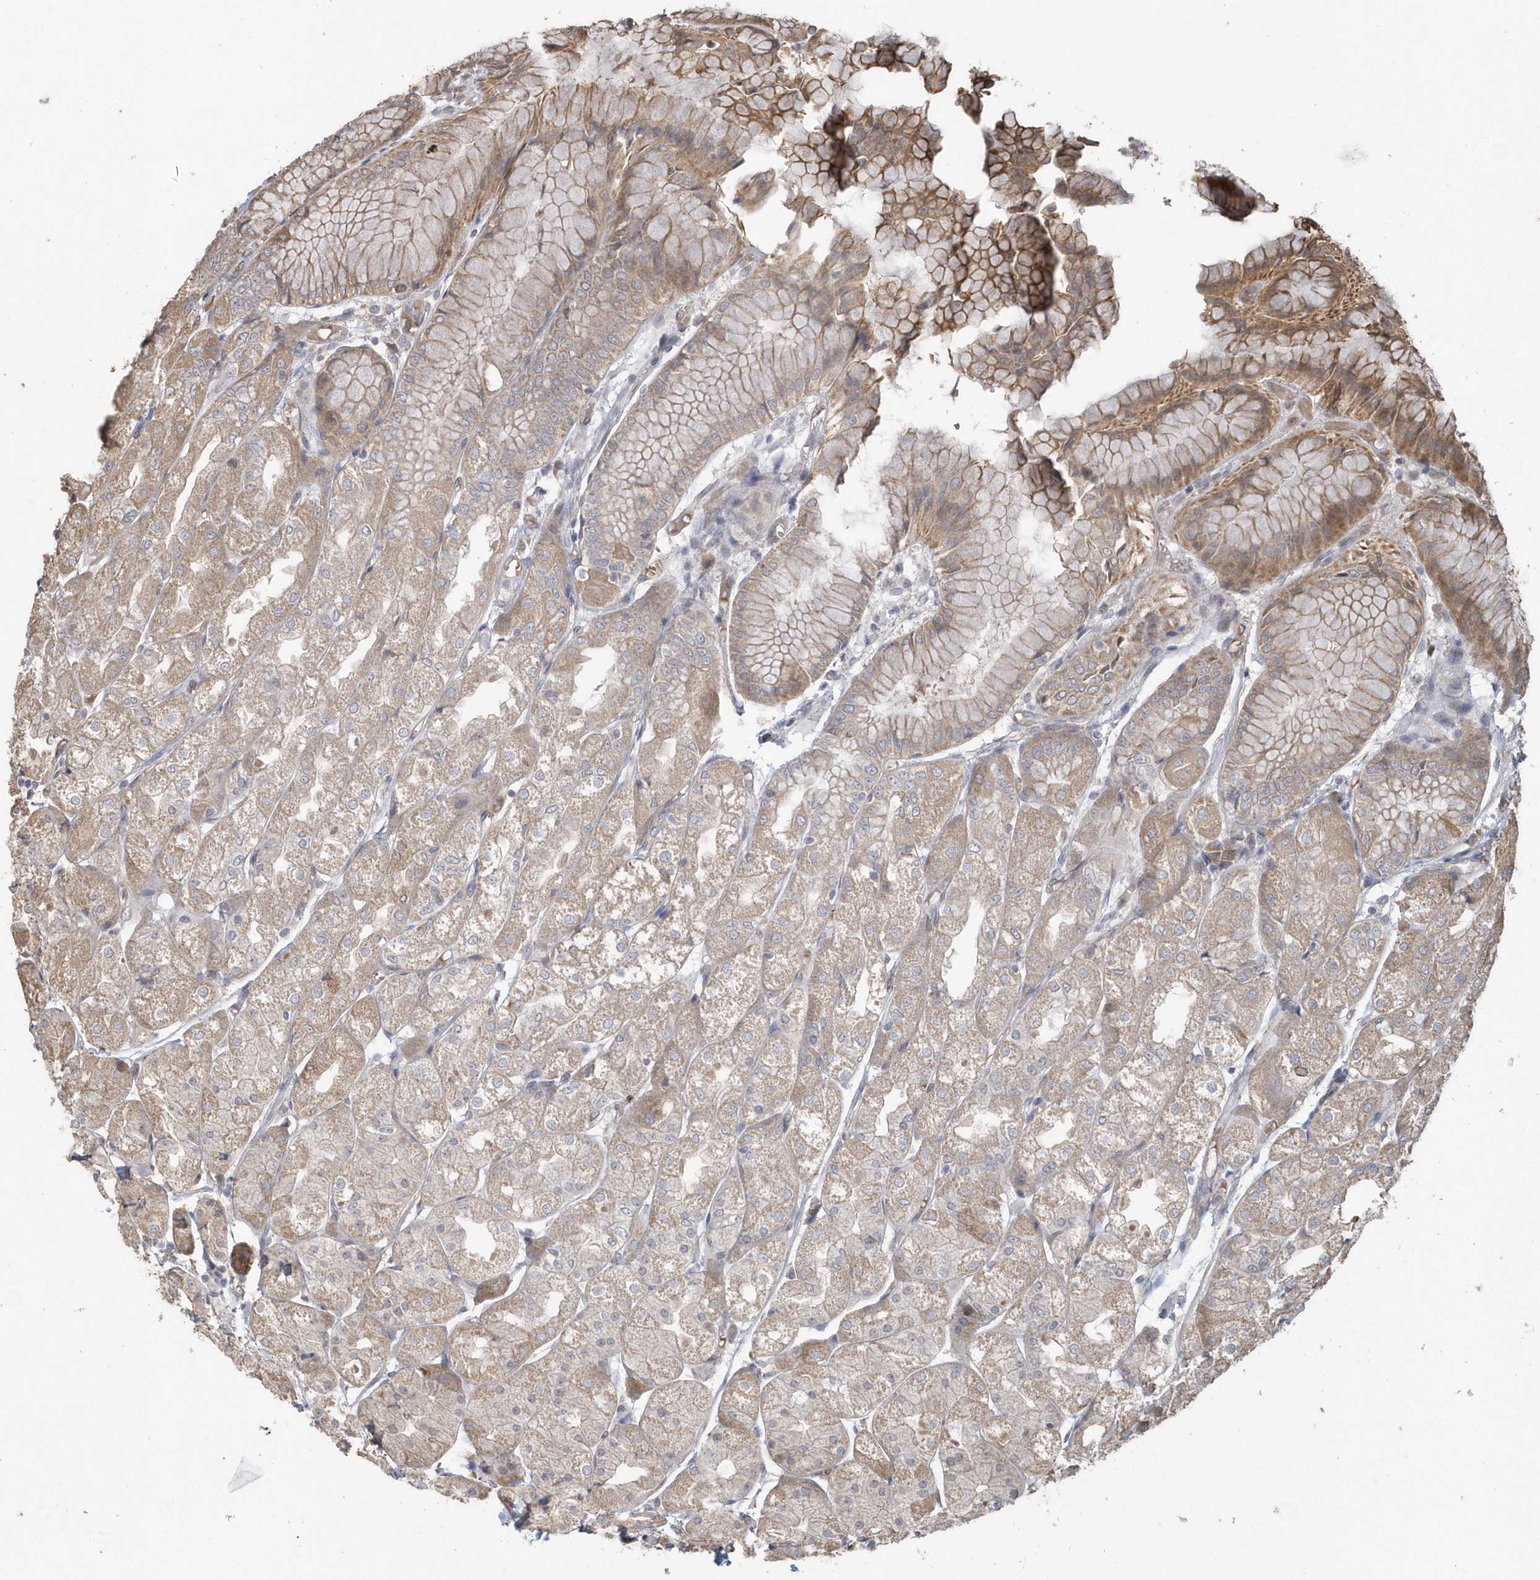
{"staining": {"intensity": "moderate", "quantity": ">75%", "location": "cytoplasmic/membranous"}, "tissue": "stomach", "cell_type": "Glandular cells", "image_type": "normal", "snomed": [{"axis": "morphology", "description": "Normal tissue, NOS"}, {"axis": "topography", "description": "Stomach, upper"}], "caption": "Unremarkable stomach shows moderate cytoplasmic/membranous staining in about >75% of glandular cells.", "gene": "HERPUD1", "patient": {"sex": "male", "age": 72}}